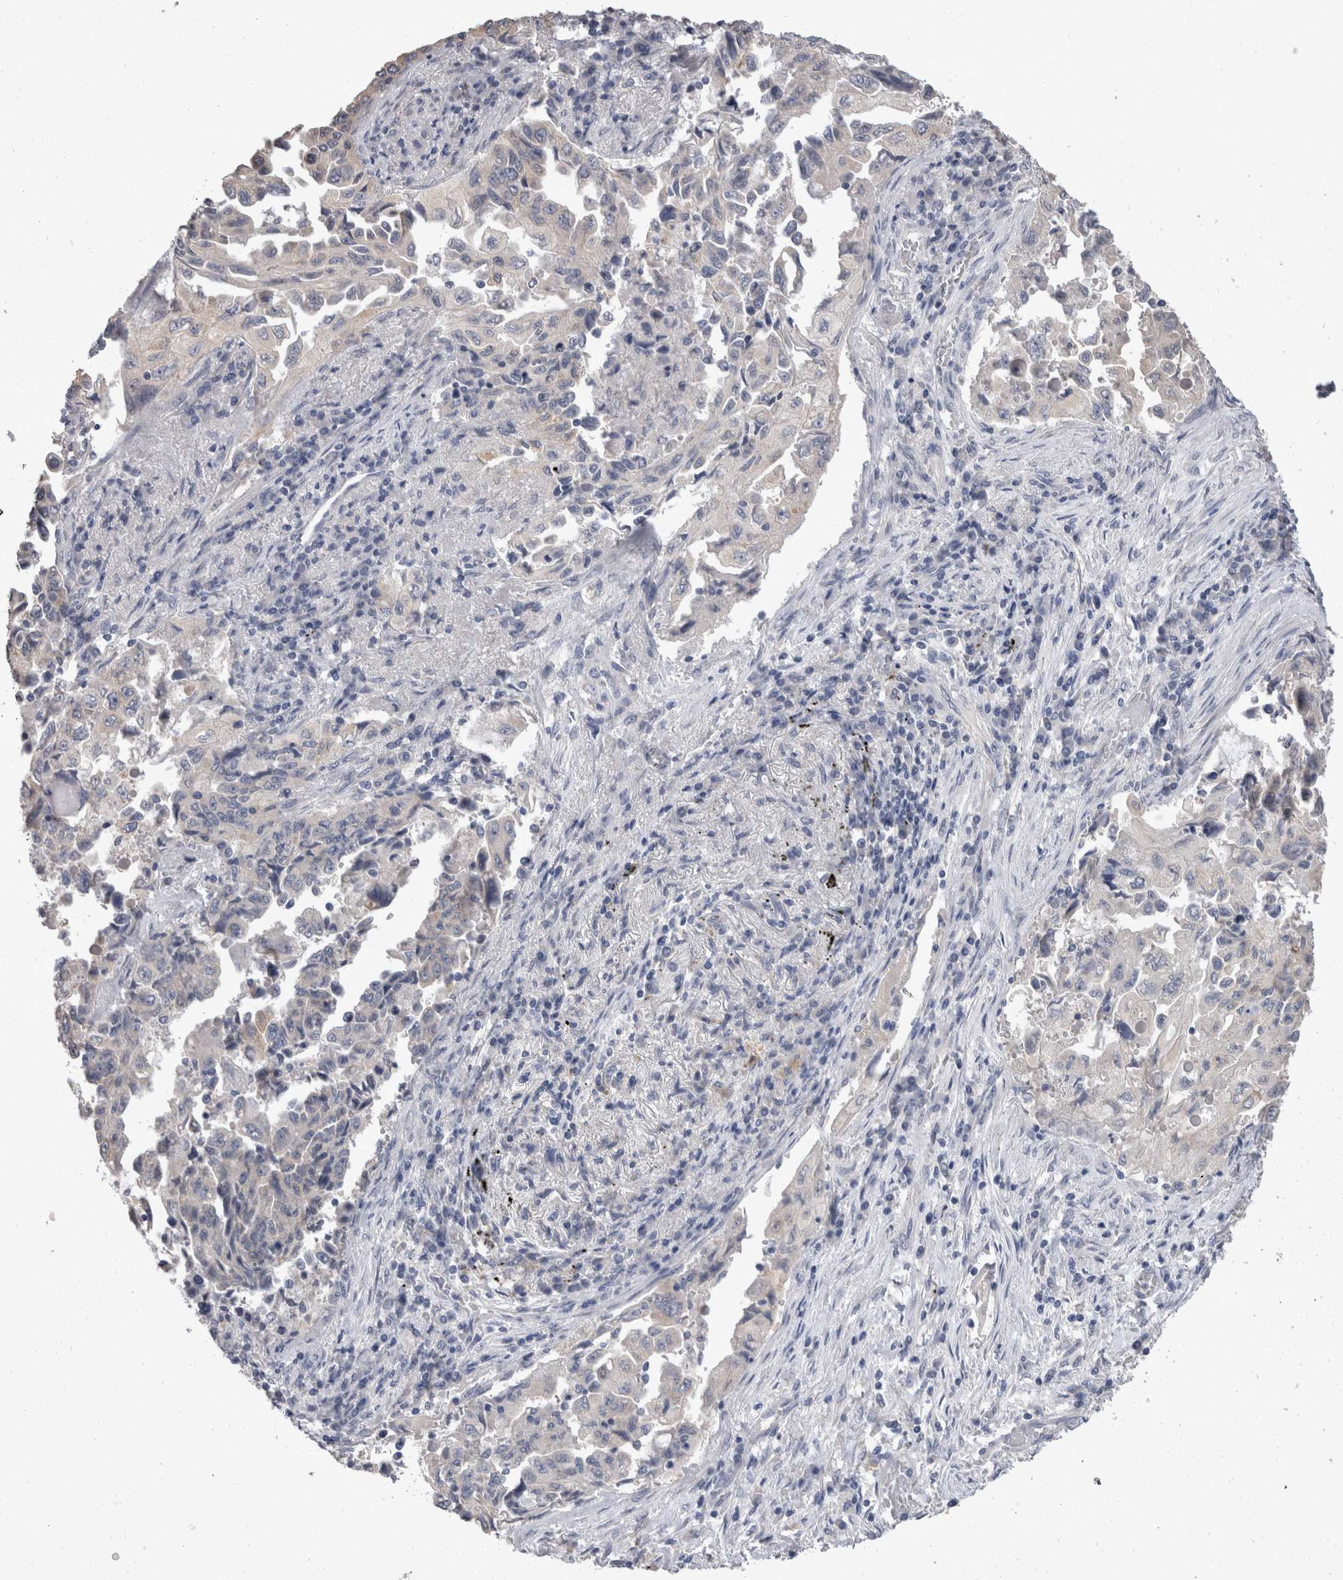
{"staining": {"intensity": "negative", "quantity": "none", "location": "none"}, "tissue": "lung cancer", "cell_type": "Tumor cells", "image_type": "cancer", "snomed": [{"axis": "morphology", "description": "Adenocarcinoma, NOS"}, {"axis": "topography", "description": "Lung"}], "caption": "The histopathology image displays no staining of tumor cells in lung adenocarcinoma.", "gene": "FHOD3", "patient": {"sex": "female", "age": 51}}